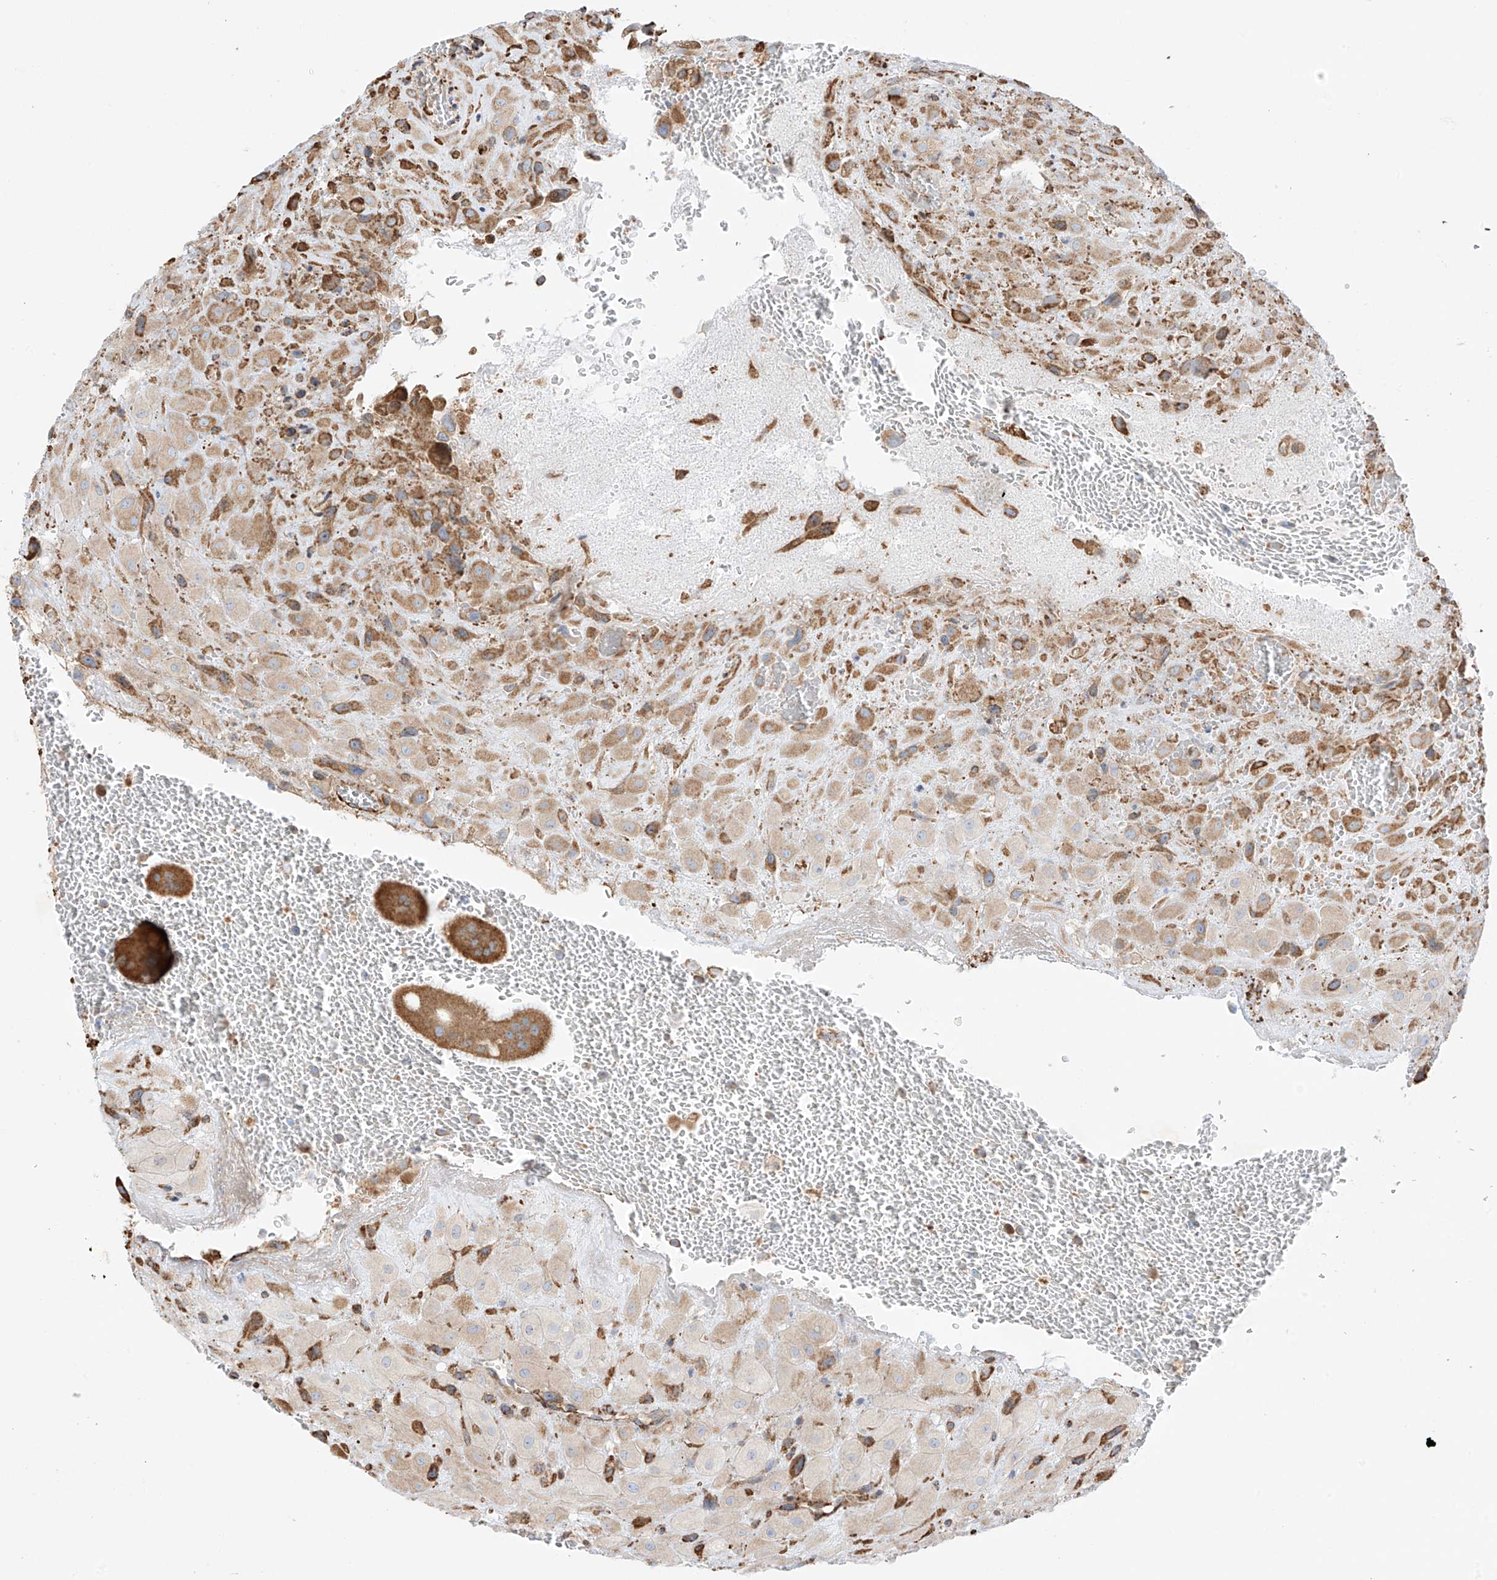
{"staining": {"intensity": "strong", "quantity": "25%-75%", "location": "cytoplasmic/membranous"}, "tissue": "placenta", "cell_type": "Decidual cells", "image_type": "normal", "snomed": [{"axis": "morphology", "description": "Normal tissue, NOS"}, {"axis": "topography", "description": "Placenta"}], "caption": "Protein positivity by IHC shows strong cytoplasmic/membranous staining in approximately 25%-75% of decidual cells in unremarkable placenta.", "gene": "XKR3", "patient": {"sex": "female", "age": 35}}